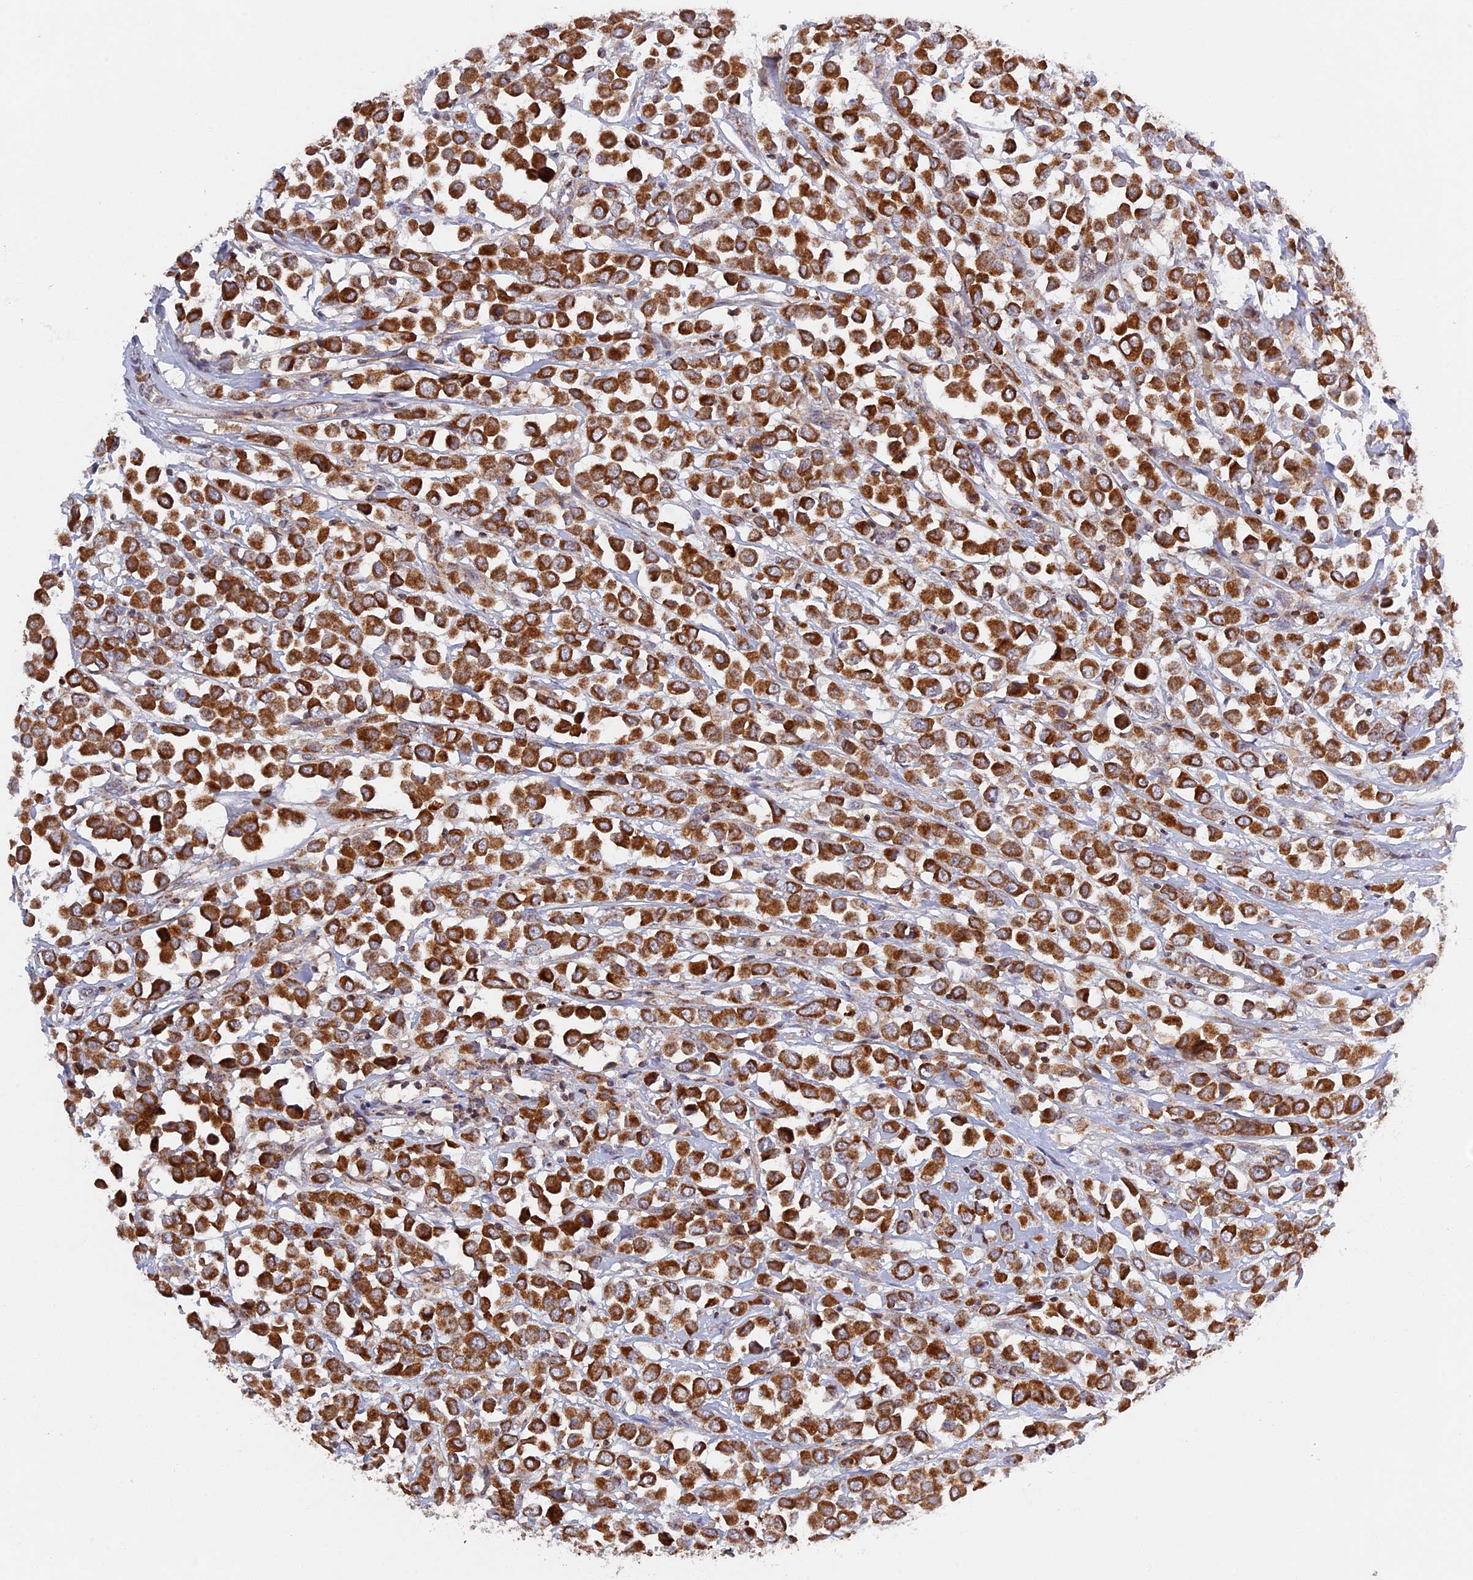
{"staining": {"intensity": "strong", "quantity": ">75%", "location": "cytoplasmic/membranous"}, "tissue": "breast cancer", "cell_type": "Tumor cells", "image_type": "cancer", "snomed": [{"axis": "morphology", "description": "Duct carcinoma"}, {"axis": "topography", "description": "Breast"}], "caption": "The histopathology image exhibits a brown stain indicating the presence of a protein in the cytoplasmic/membranous of tumor cells in invasive ductal carcinoma (breast).", "gene": "MPV17L", "patient": {"sex": "female", "age": 61}}